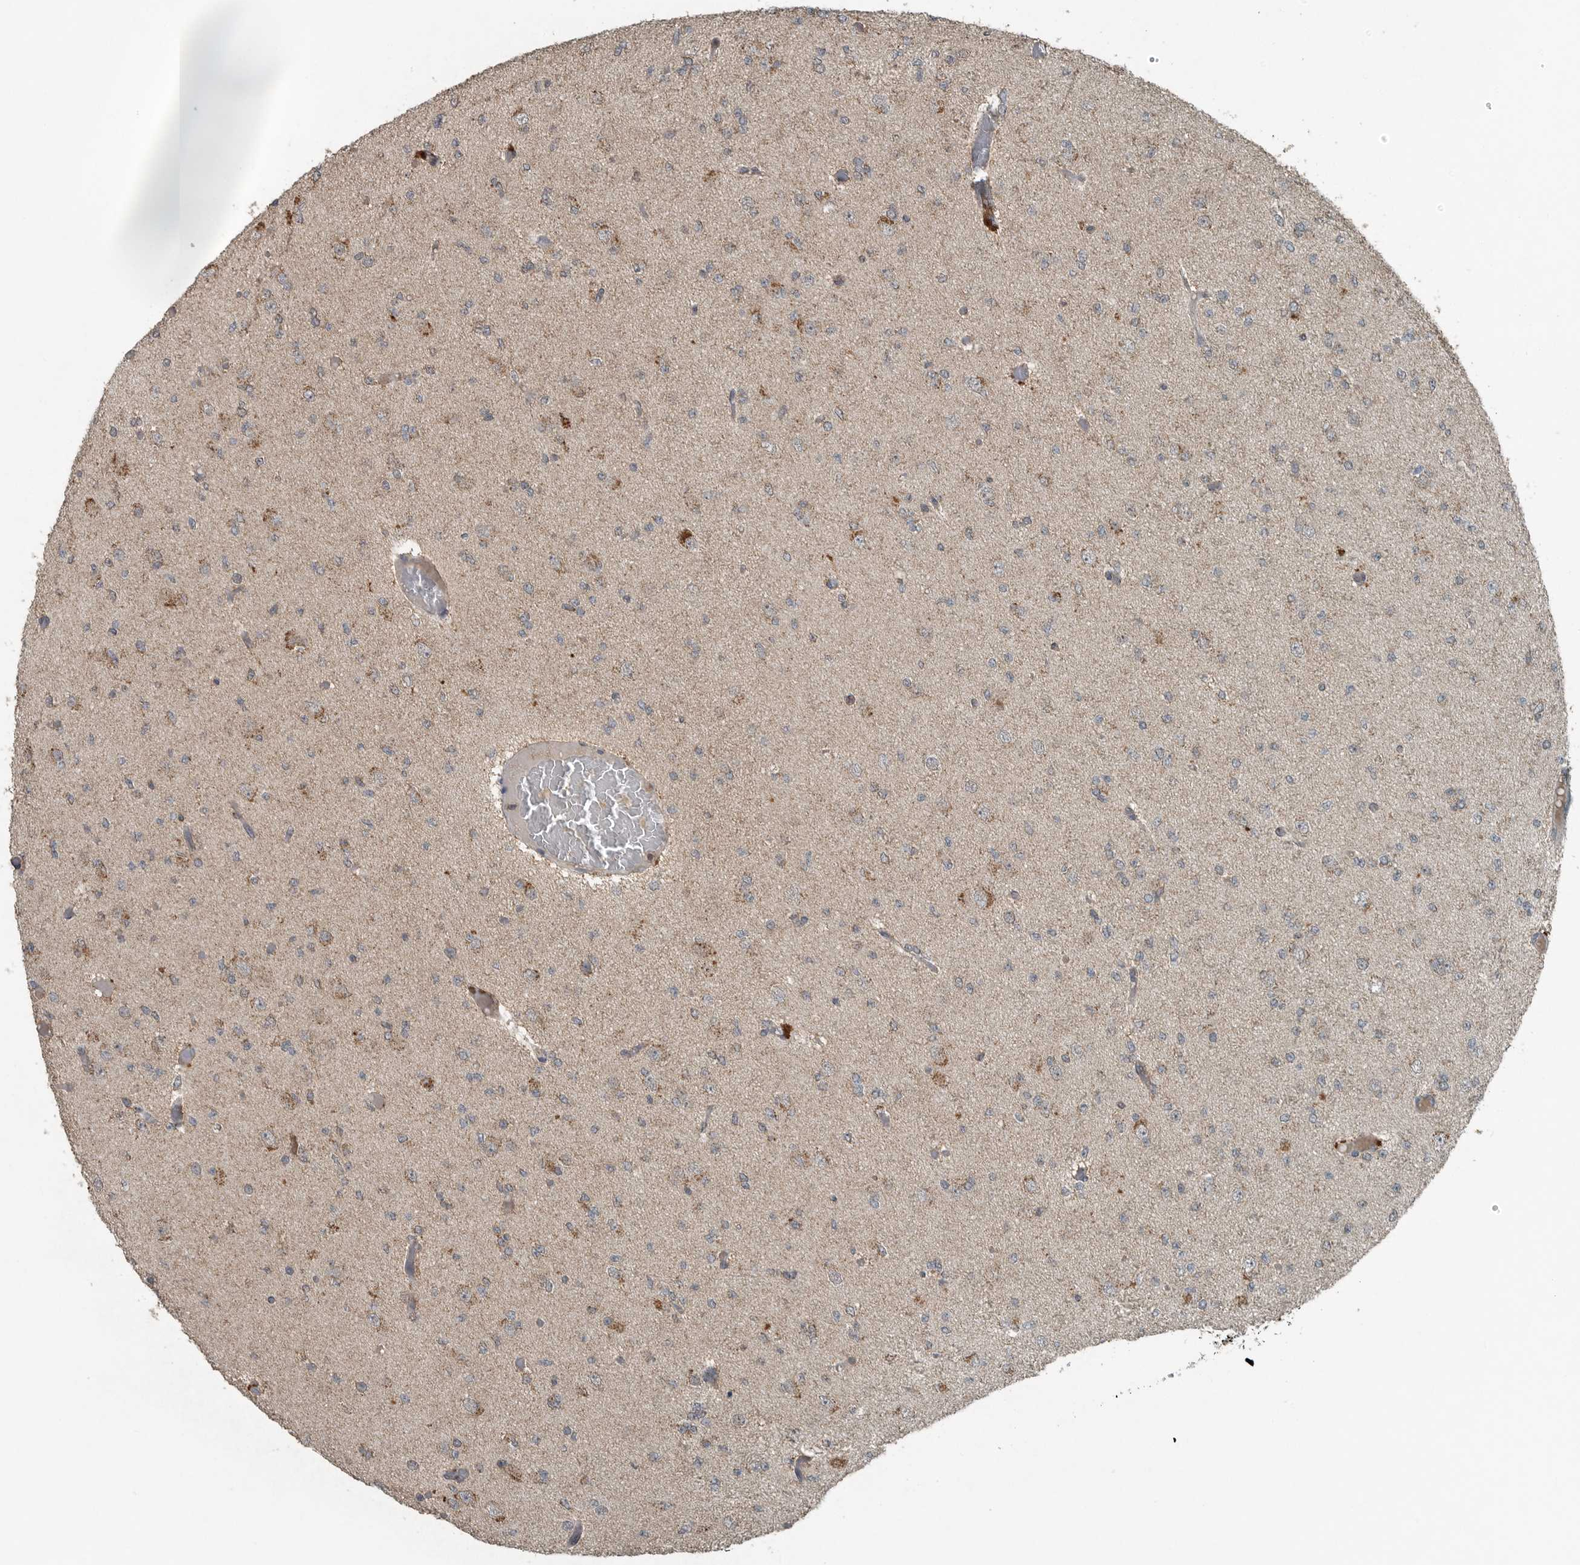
{"staining": {"intensity": "weak", "quantity": "<25%", "location": "cytoplasmic/membranous"}, "tissue": "glioma", "cell_type": "Tumor cells", "image_type": "cancer", "snomed": [{"axis": "morphology", "description": "Glioma, malignant, Low grade"}, {"axis": "topography", "description": "Brain"}], "caption": "There is no significant staining in tumor cells of malignant glioma (low-grade).", "gene": "IL6ST", "patient": {"sex": "female", "age": 22}}